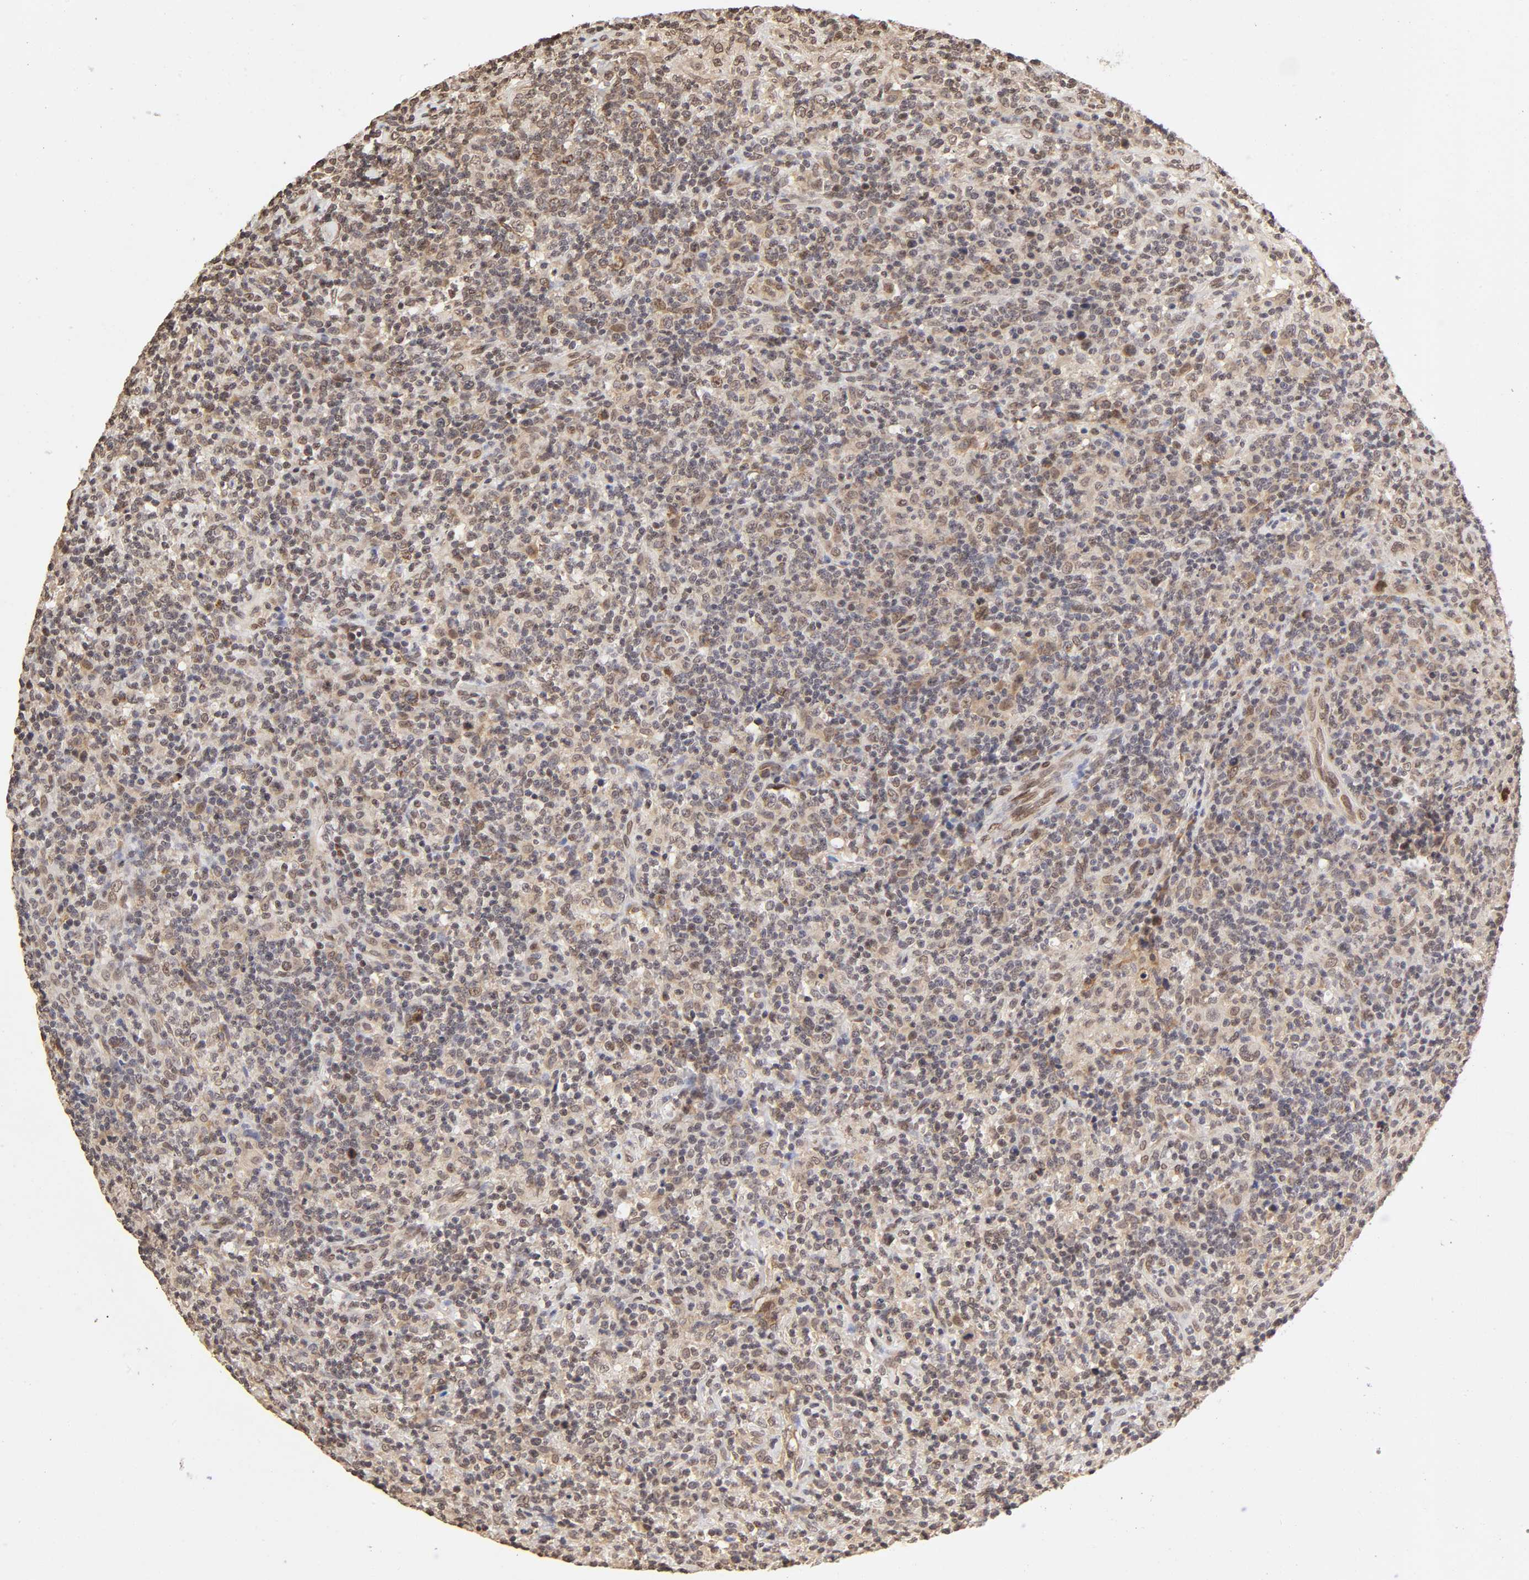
{"staining": {"intensity": "weak", "quantity": "25%-75%", "location": "cytoplasmic/membranous,nuclear"}, "tissue": "lymphoma", "cell_type": "Tumor cells", "image_type": "cancer", "snomed": [{"axis": "morphology", "description": "Hodgkin's disease, NOS"}, {"axis": "topography", "description": "Lymph node"}], "caption": "Immunohistochemical staining of human lymphoma exhibits low levels of weak cytoplasmic/membranous and nuclear protein staining in approximately 25%-75% of tumor cells. The protein is shown in brown color, while the nuclei are stained blue.", "gene": "MLLT6", "patient": {"sex": "male", "age": 65}}